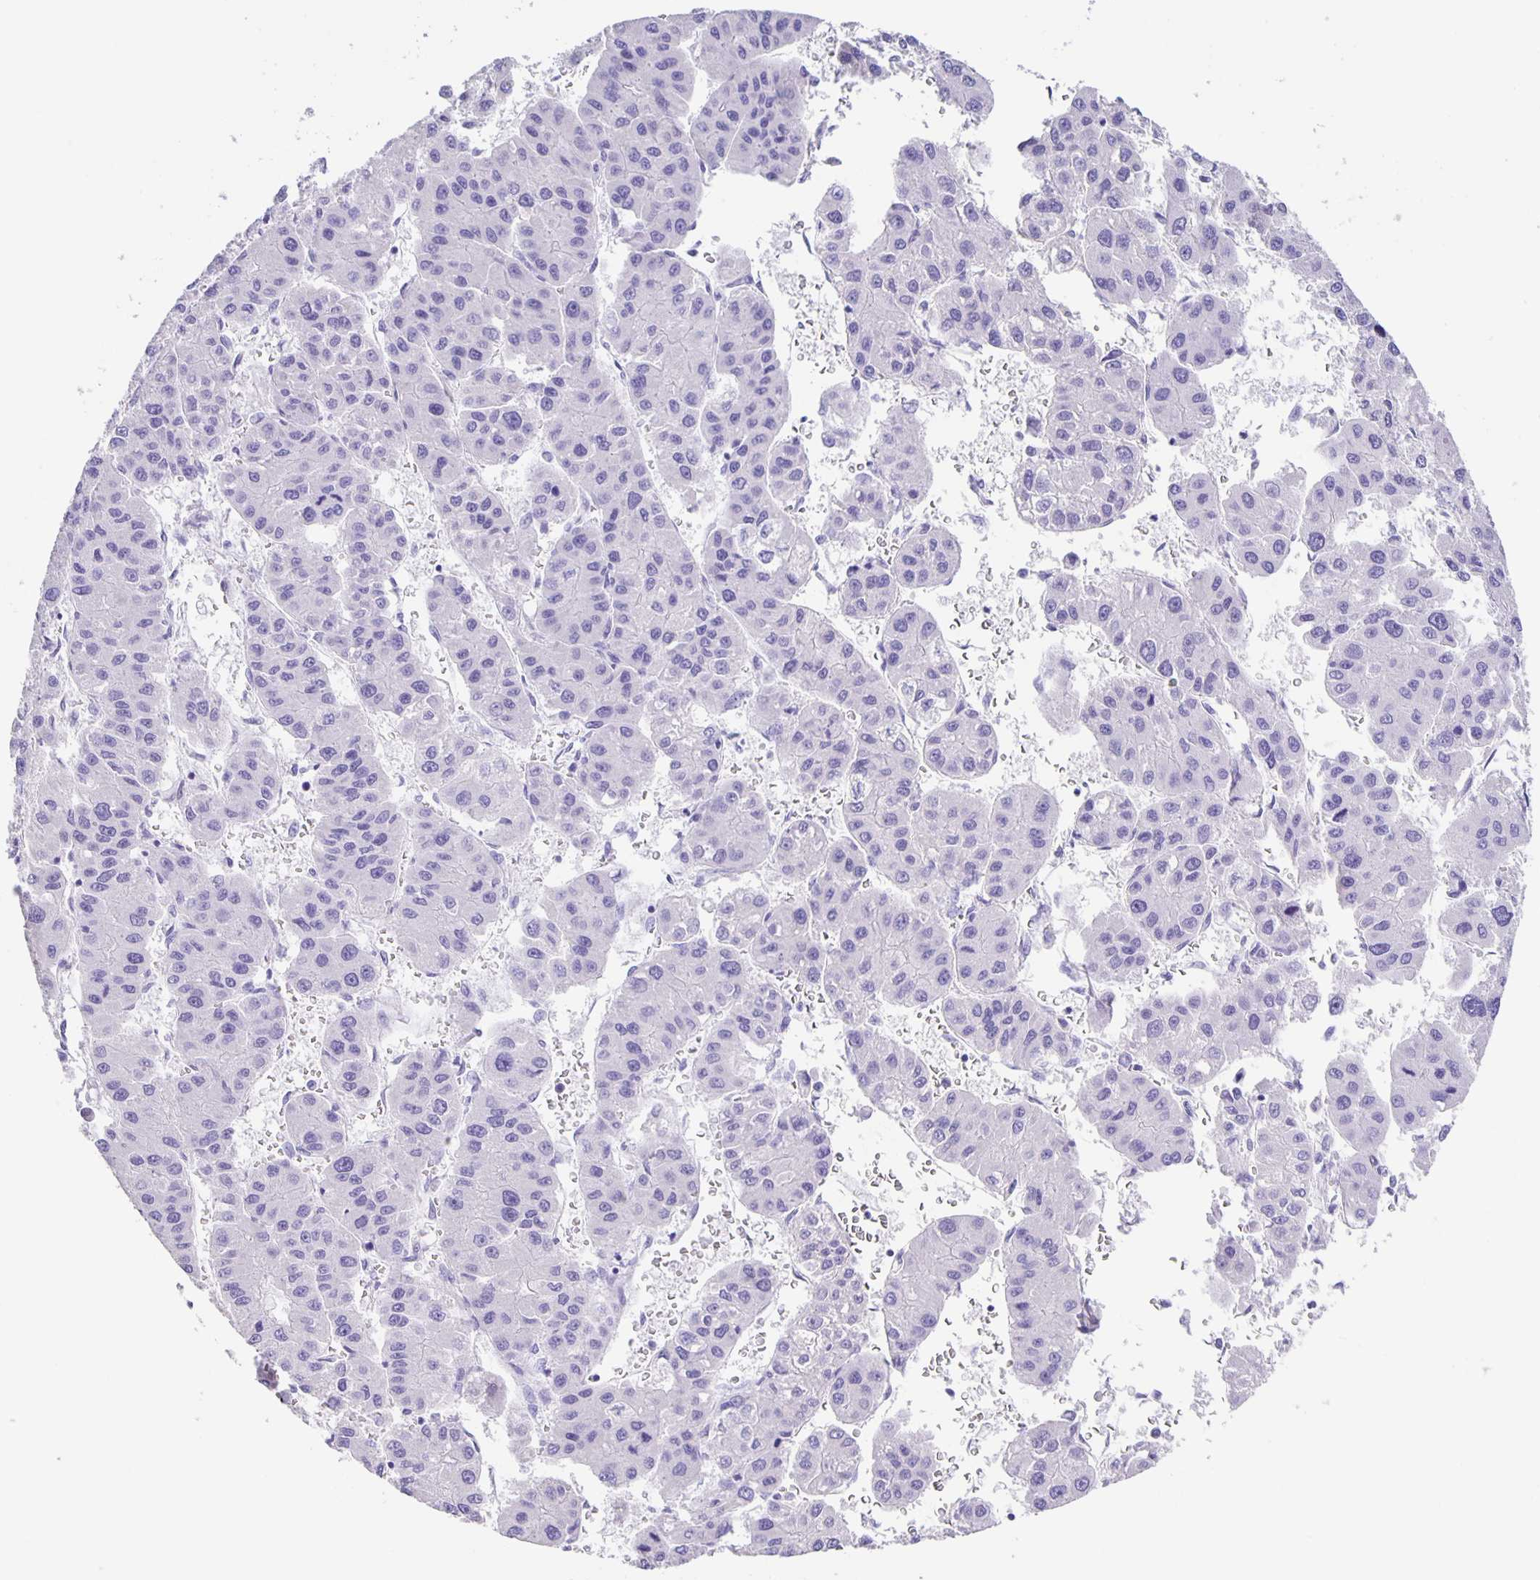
{"staining": {"intensity": "negative", "quantity": "none", "location": "none"}, "tissue": "liver cancer", "cell_type": "Tumor cells", "image_type": "cancer", "snomed": [{"axis": "morphology", "description": "Carcinoma, Hepatocellular, NOS"}, {"axis": "topography", "description": "Liver"}], "caption": "Liver cancer (hepatocellular carcinoma) was stained to show a protein in brown. There is no significant expression in tumor cells.", "gene": "GUCA2A", "patient": {"sex": "male", "age": 73}}